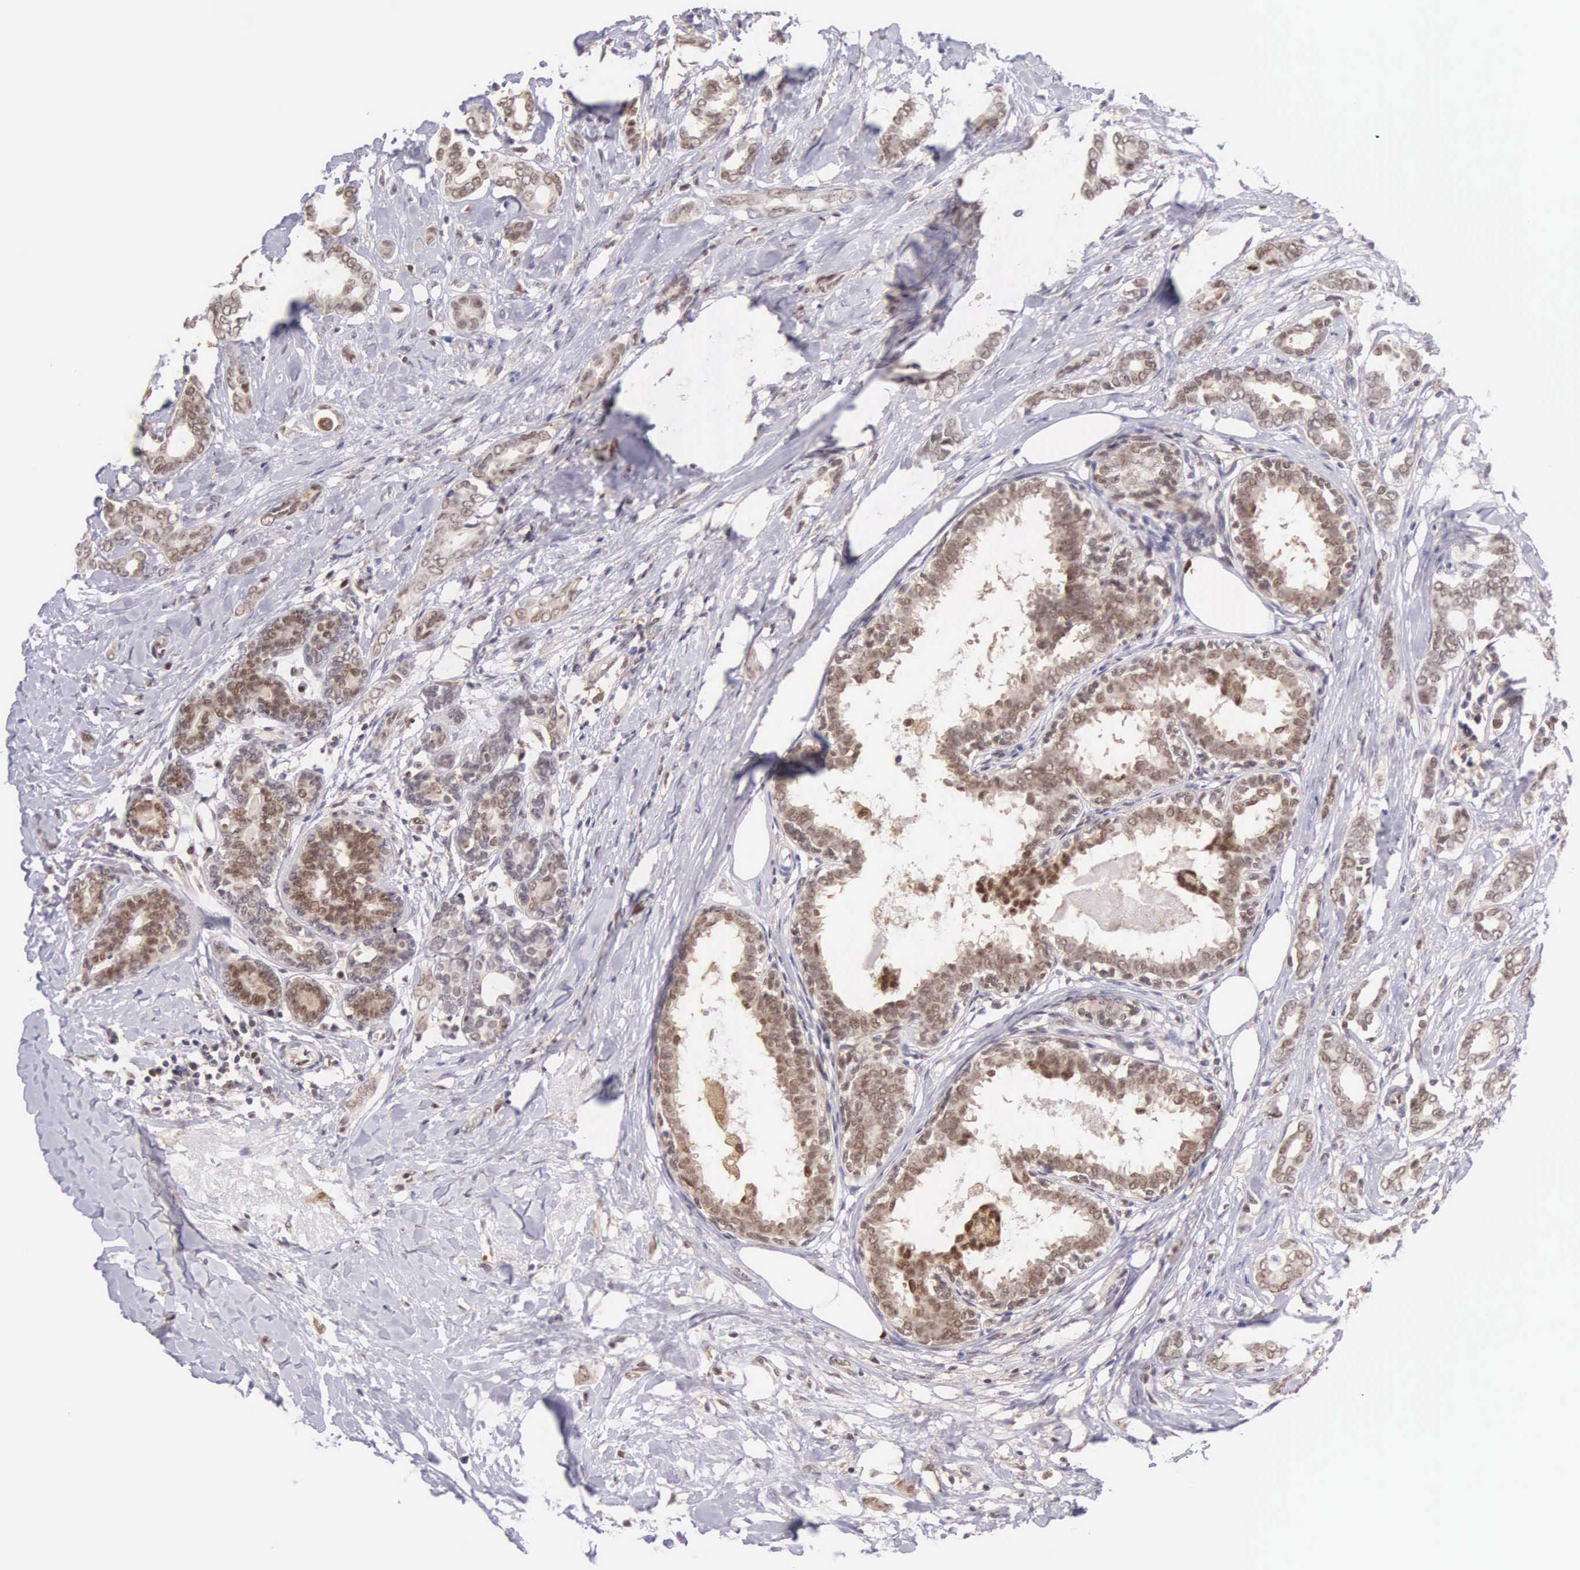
{"staining": {"intensity": "moderate", "quantity": "25%-75%", "location": "cytoplasmic/membranous,nuclear"}, "tissue": "breast cancer", "cell_type": "Tumor cells", "image_type": "cancer", "snomed": [{"axis": "morphology", "description": "Duct carcinoma"}, {"axis": "topography", "description": "Breast"}], "caption": "An immunohistochemistry (IHC) image of neoplastic tissue is shown. Protein staining in brown labels moderate cytoplasmic/membranous and nuclear positivity in breast invasive ductal carcinoma within tumor cells.", "gene": "GRK3", "patient": {"sex": "female", "age": 50}}